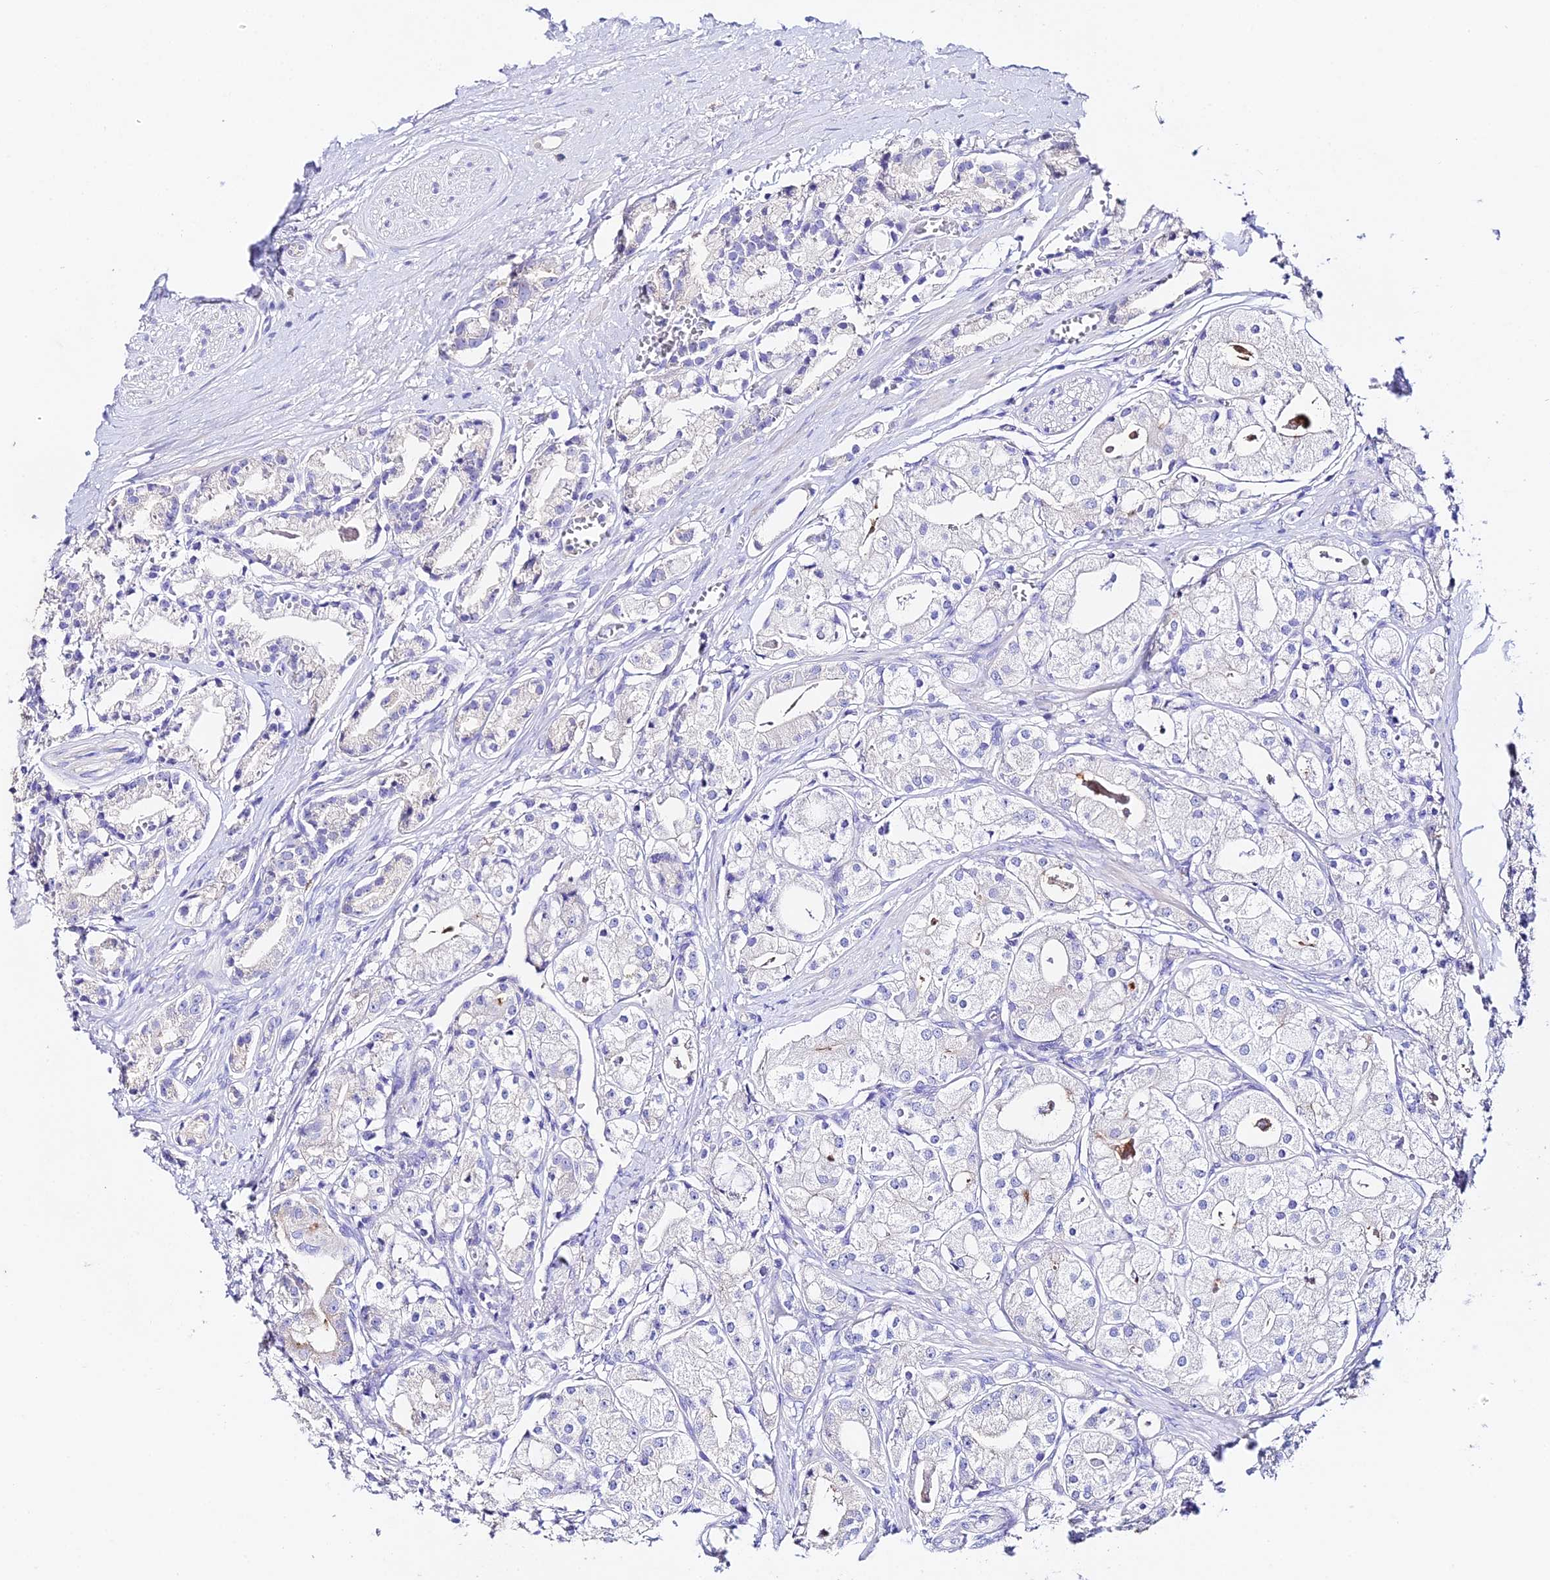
{"staining": {"intensity": "negative", "quantity": "none", "location": "none"}, "tissue": "prostate cancer", "cell_type": "Tumor cells", "image_type": "cancer", "snomed": [{"axis": "morphology", "description": "Adenocarcinoma, High grade"}, {"axis": "topography", "description": "Prostate"}], "caption": "Immunohistochemistry (IHC) histopathology image of prostate adenocarcinoma (high-grade) stained for a protein (brown), which demonstrates no expression in tumor cells.", "gene": "TMEM117", "patient": {"sex": "male", "age": 71}}